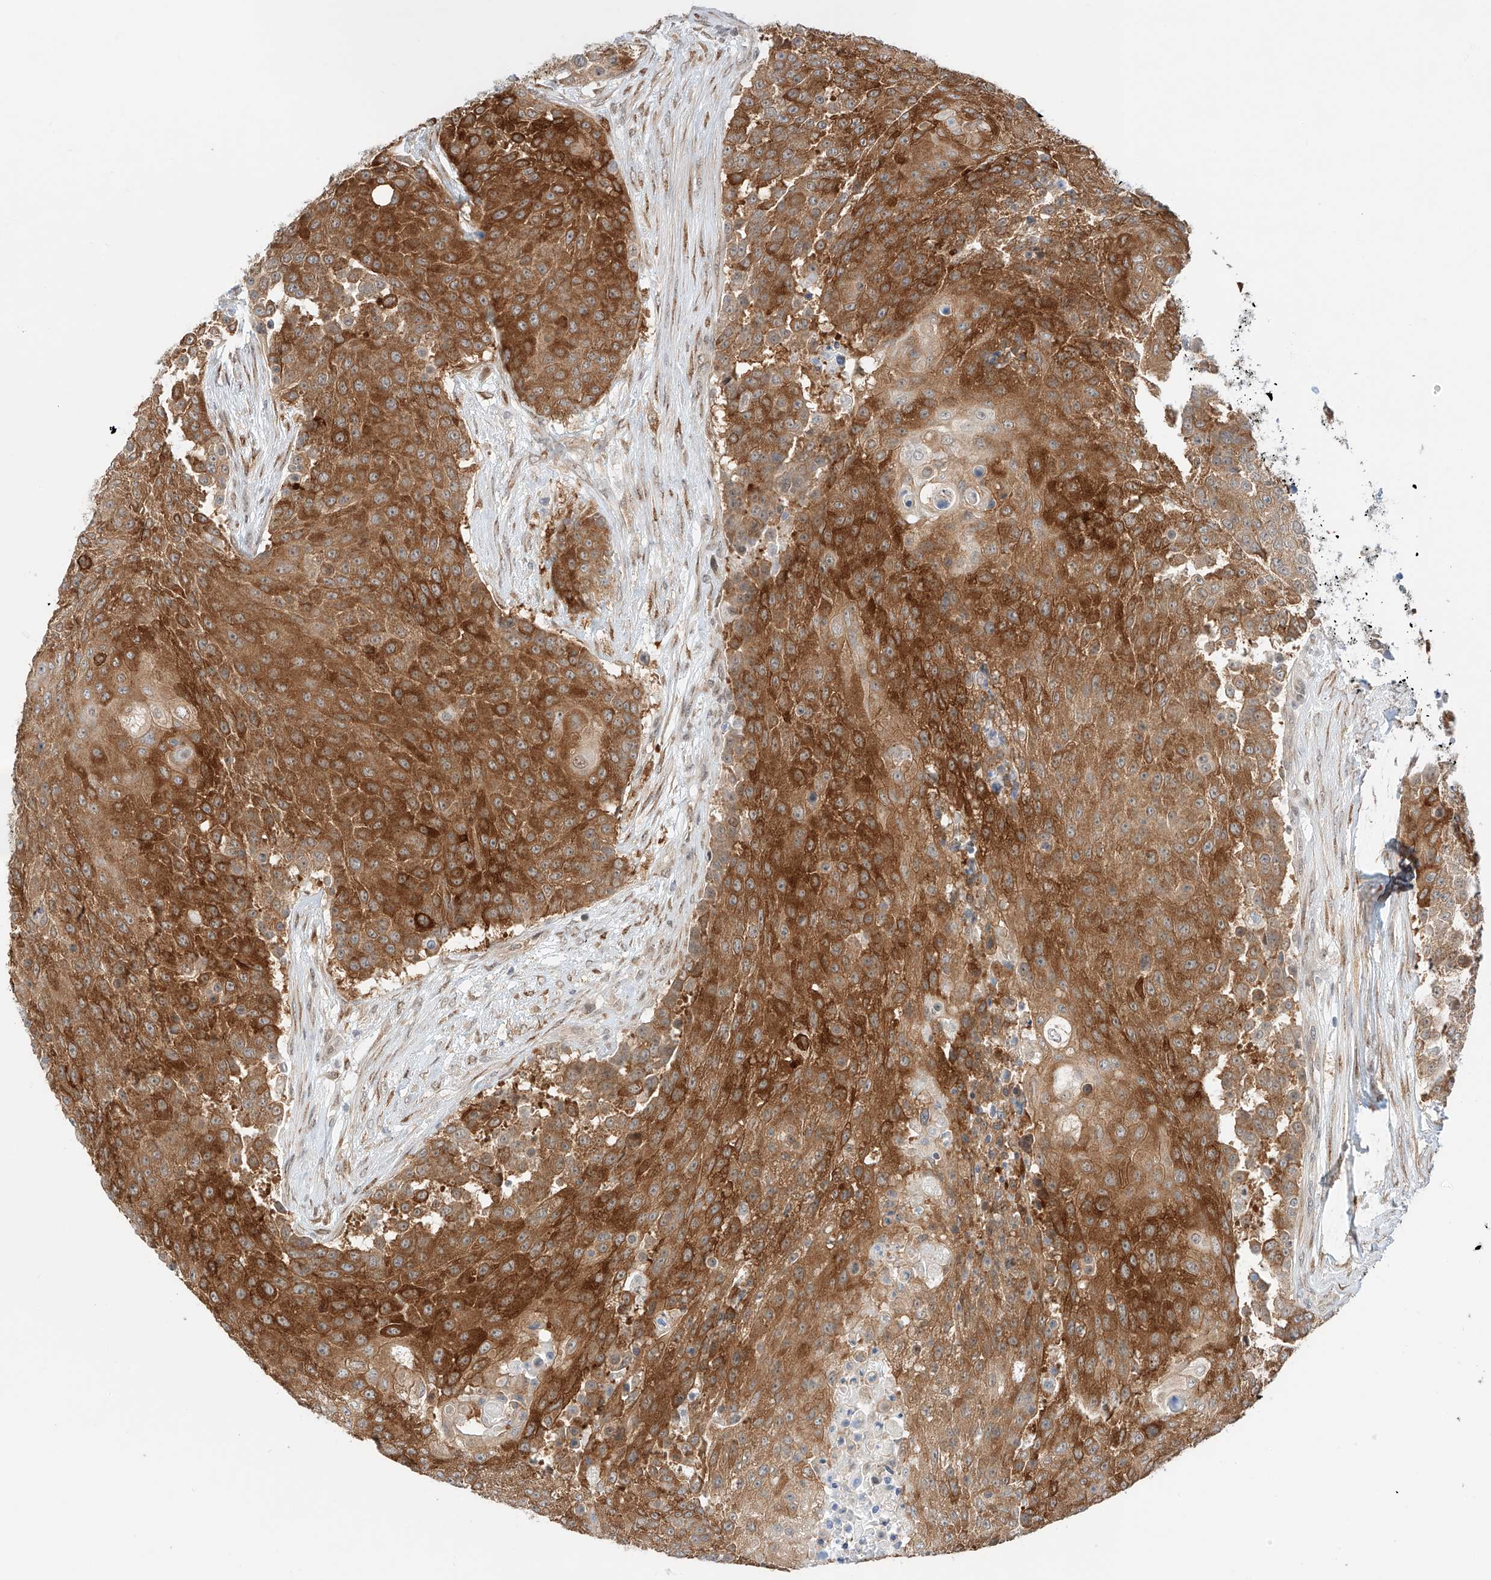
{"staining": {"intensity": "strong", "quantity": ">75%", "location": "cytoplasmic/membranous"}, "tissue": "urothelial cancer", "cell_type": "Tumor cells", "image_type": "cancer", "snomed": [{"axis": "morphology", "description": "Urothelial carcinoma, High grade"}, {"axis": "topography", "description": "Urinary bladder"}], "caption": "This micrograph displays urothelial carcinoma (high-grade) stained with immunohistochemistry to label a protein in brown. The cytoplasmic/membranous of tumor cells show strong positivity for the protein. Nuclei are counter-stained blue.", "gene": "CARMIL1", "patient": {"sex": "female", "age": 63}}